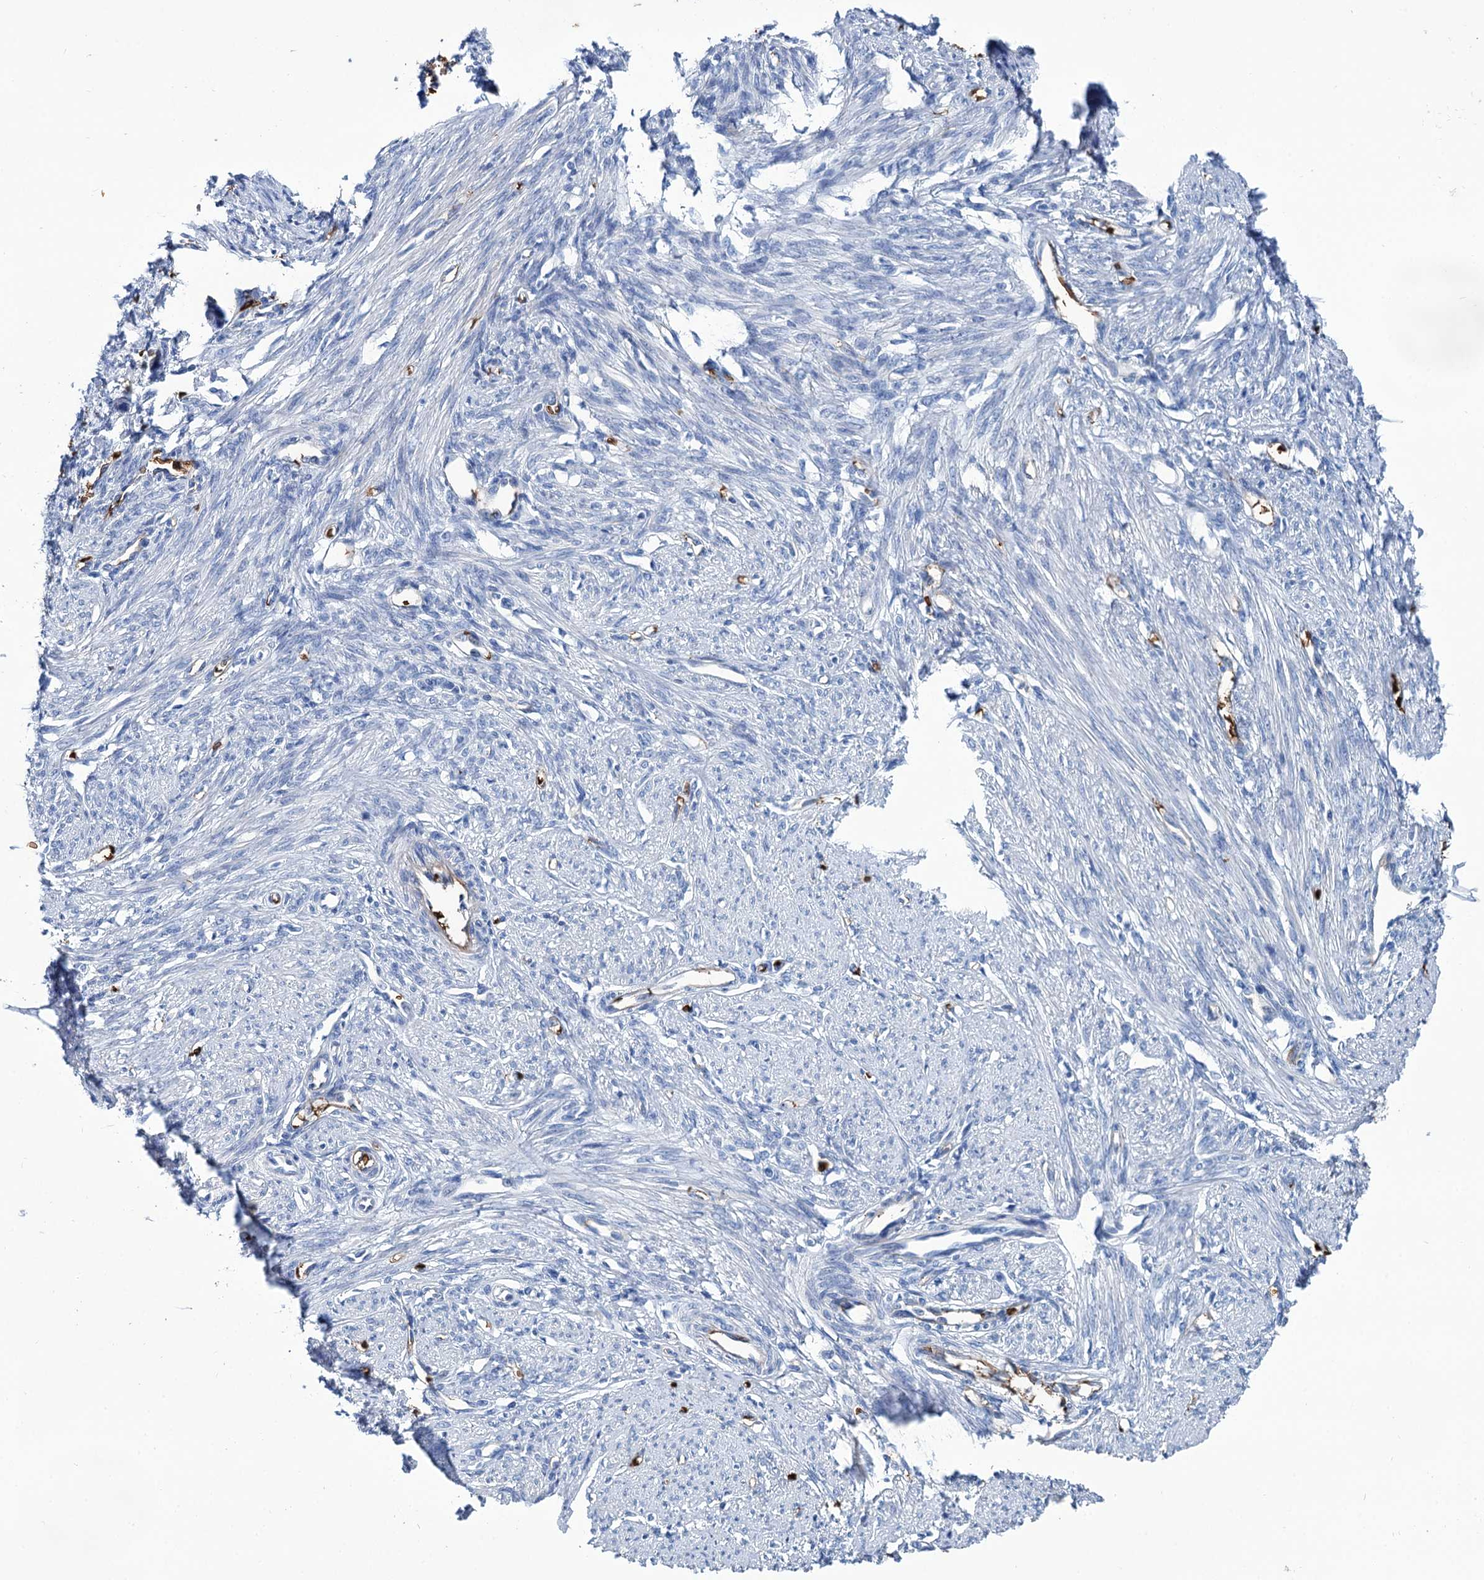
{"staining": {"intensity": "weak", "quantity": "<25%", "location": "cytoplasmic/membranous"}, "tissue": "smooth muscle", "cell_type": "Smooth muscle cells", "image_type": "normal", "snomed": [{"axis": "morphology", "description": "Normal tissue, NOS"}, {"axis": "topography", "description": "Smooth muscle"}, {"axis": "topography", "description": "Uterus"}], "caption": "Immunohistochemistry photomicrograph of normal smooth muscle stained for a protein (brown), which shows no positivity in smooth muscle cells.", "gene": "RPUSD3", "patient": {"sex": "female", "age": 59}}